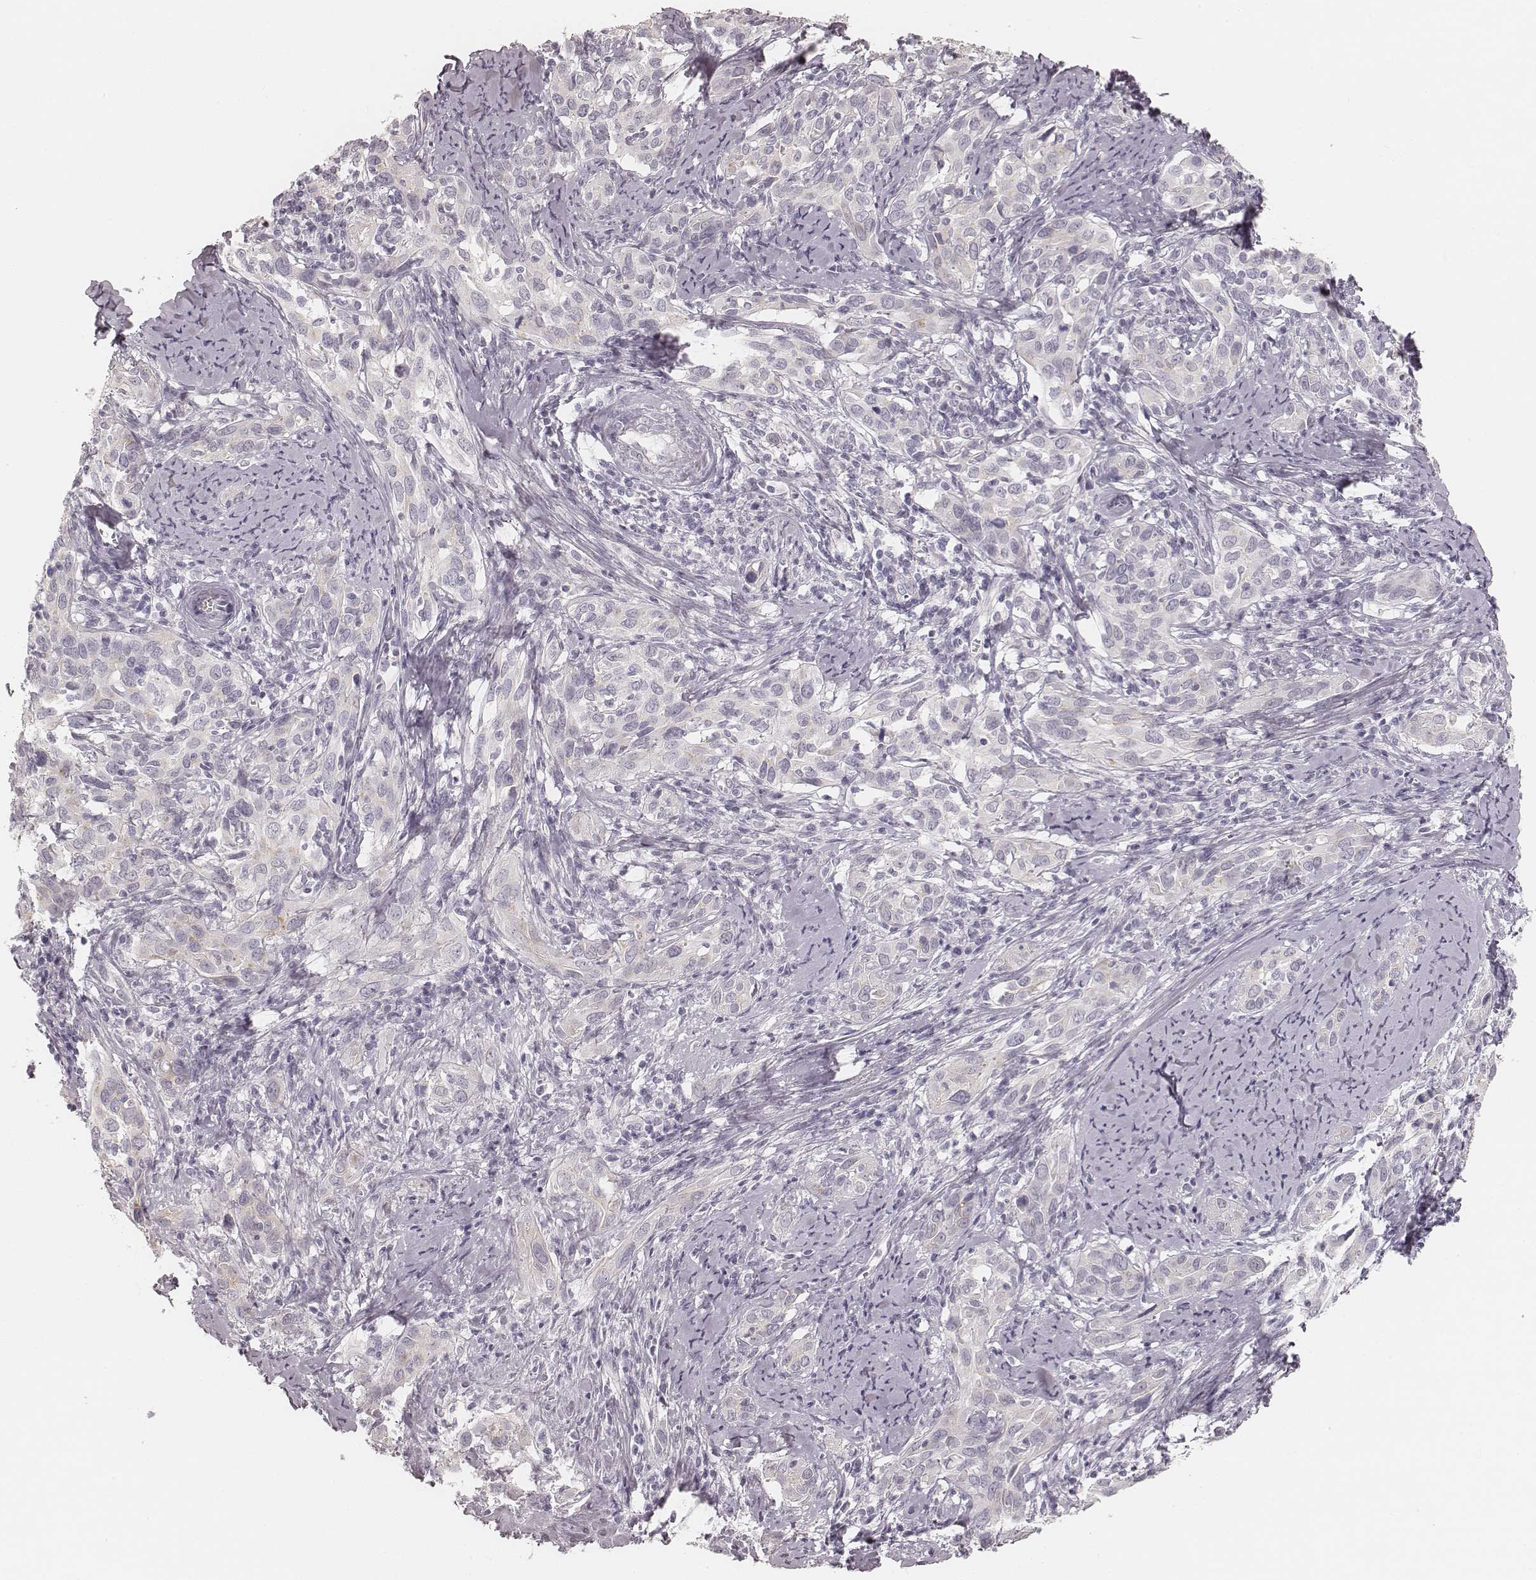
{"staining": {"intensity": "negative", "quantity": "none", "location": "none"}, "tissue": "cervical cancer", "cell_type": "Tumor cells", "image_type": "cancer", "snomed": [{"axis": "morphology", "description": "Squamous cell carcinoma, NOS"}, {"axis": "topography", "description": "Cervix"}], "caption": "A high-resolution photomicrograph shows IHC staining of cervical squamous cell carcinoma, which reveals no significant expression in tumor cells.", "gene": "HNF4G", "patient": {"sex": "female", "age": 51}}